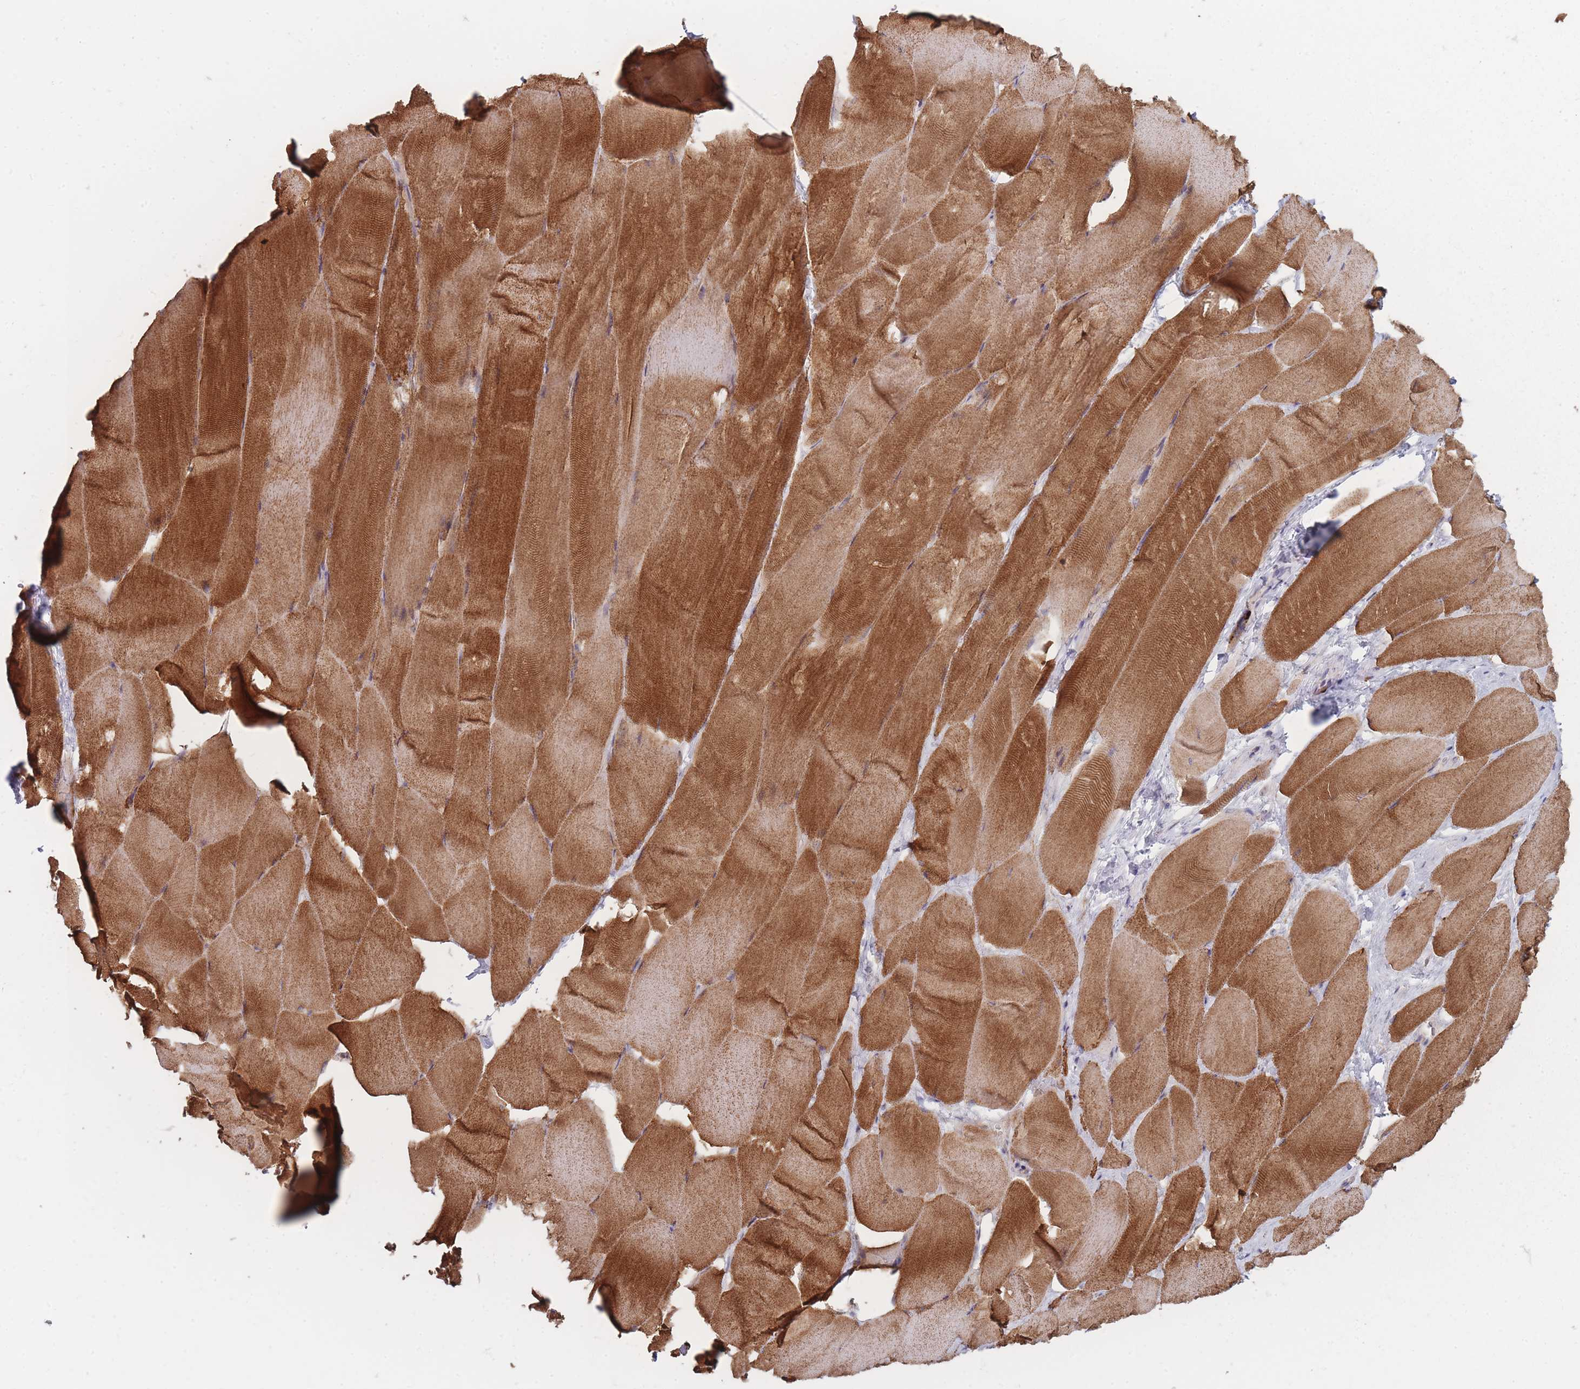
{"staining": {"intensity": "strong", "quantity": ">75%", "location": "cytoplasmic/membranous"}, "tissue": "skeletal muscle", "cell_type": "Myocytes", "image_type": "normal", "snomed": [{"axis": "morphology", "description": "Normal tissue, NOS"}, {"axis": "topography", "description": "Skeletal muscle"}], "caption": "Normal skeletal muscle was stained to show a protein in brown. There is high levels of strong cytoplasmic/membranous expression in about >75% of myocytes.", "gene": "PCDH12", "patient": {"sex": "female", "age": 64}}